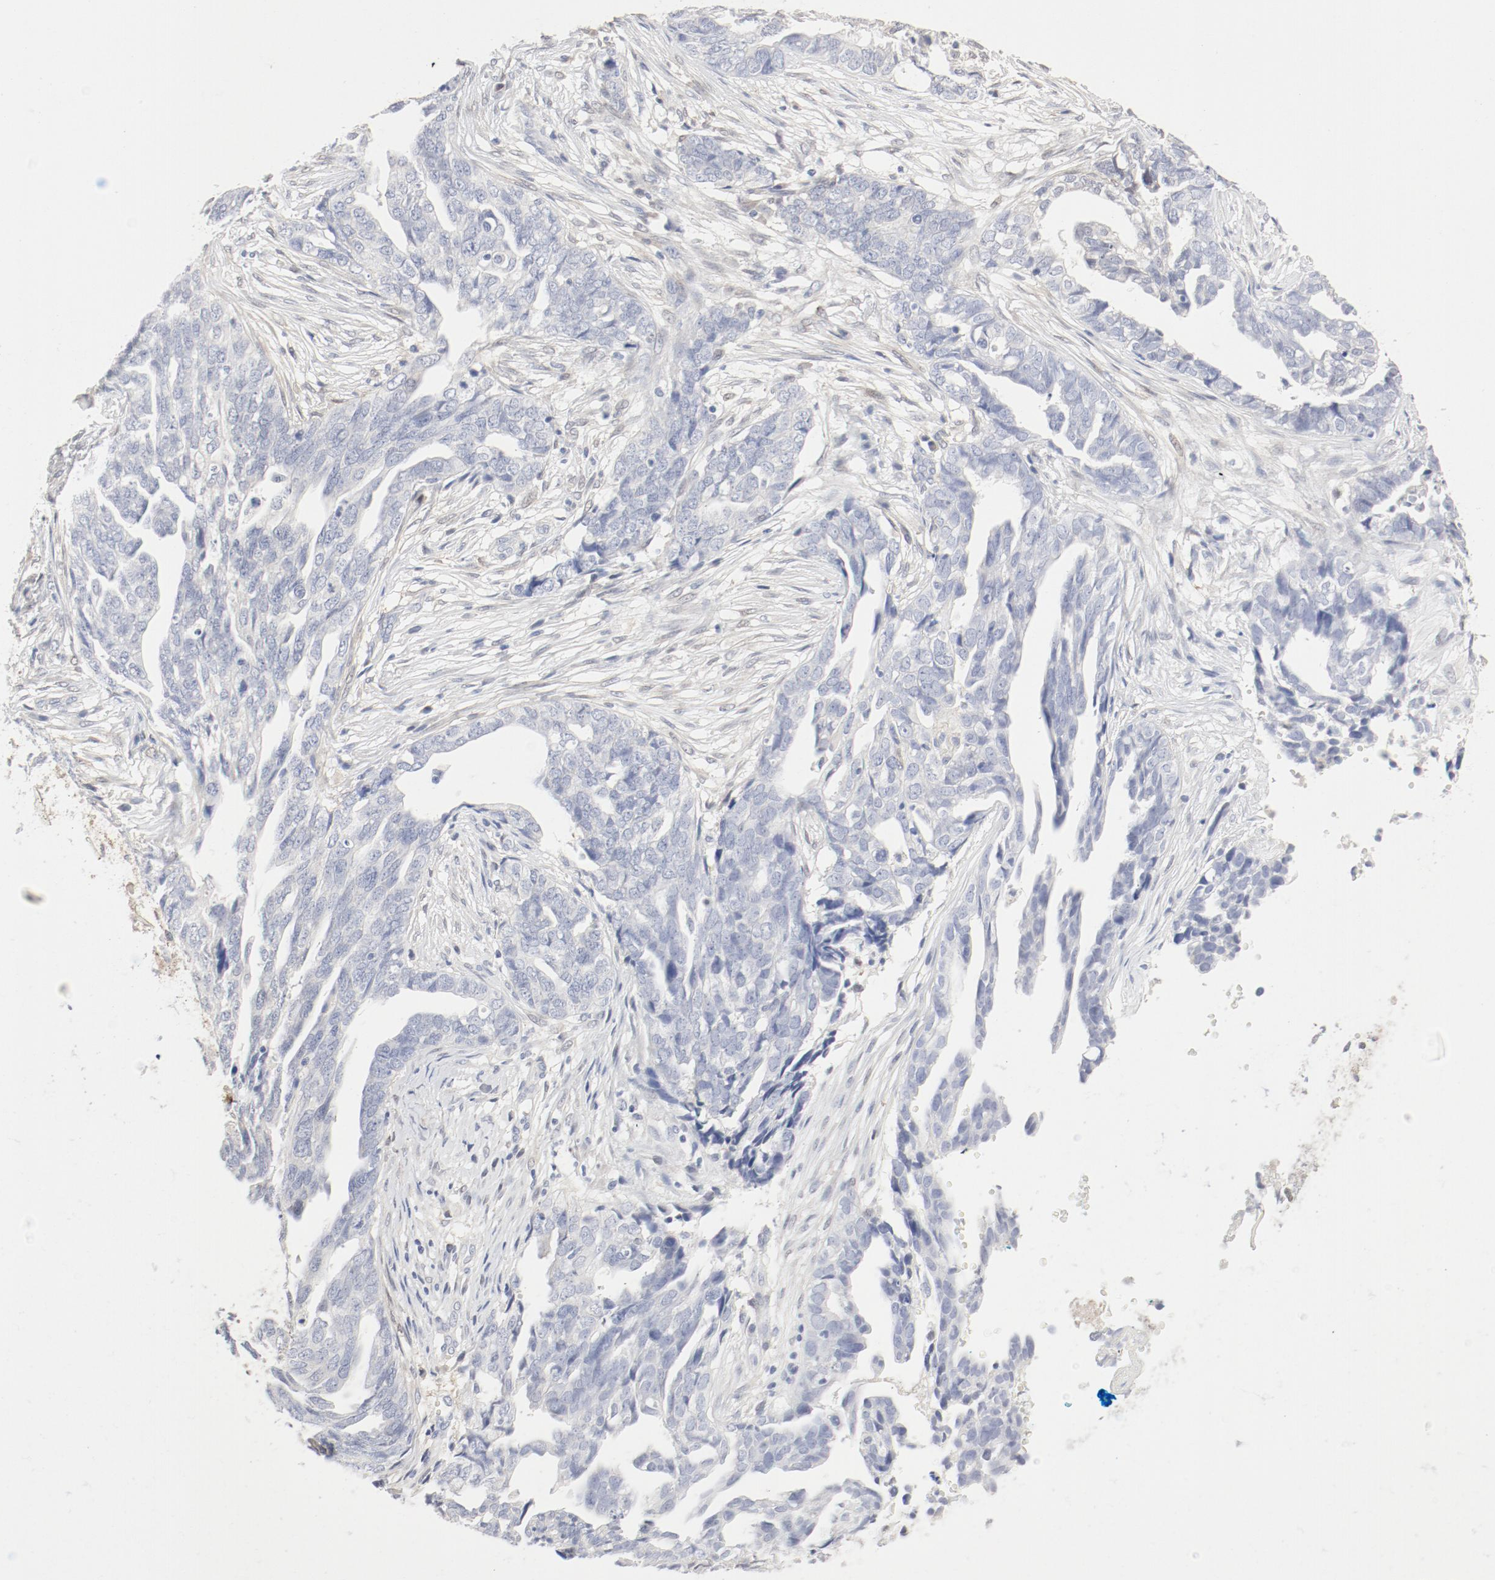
{"staining": {"intensity": "negative", "quantity": "none", "location": "none"}, "tissue": "ovarian cancer", "cell_type": "Tumor cells", "image_type": "cancer", "snomed": [{"axis": "morphology", "description": "Normal tissue, NOS"}, {"axis": "morphology", "description": "Cystadenocarcinoma, serous, NOS"}, {"axis": "topography", "description": "Fallopian tube"}, {"axis": "topography", "description": "Ovary"}], "caption": "DAB immunohistochemical staining of human ovarian cancer shows no significant expression in tumor cells.", "gene": "PGM1", "patient": {"sex": "female", "age": 56}}